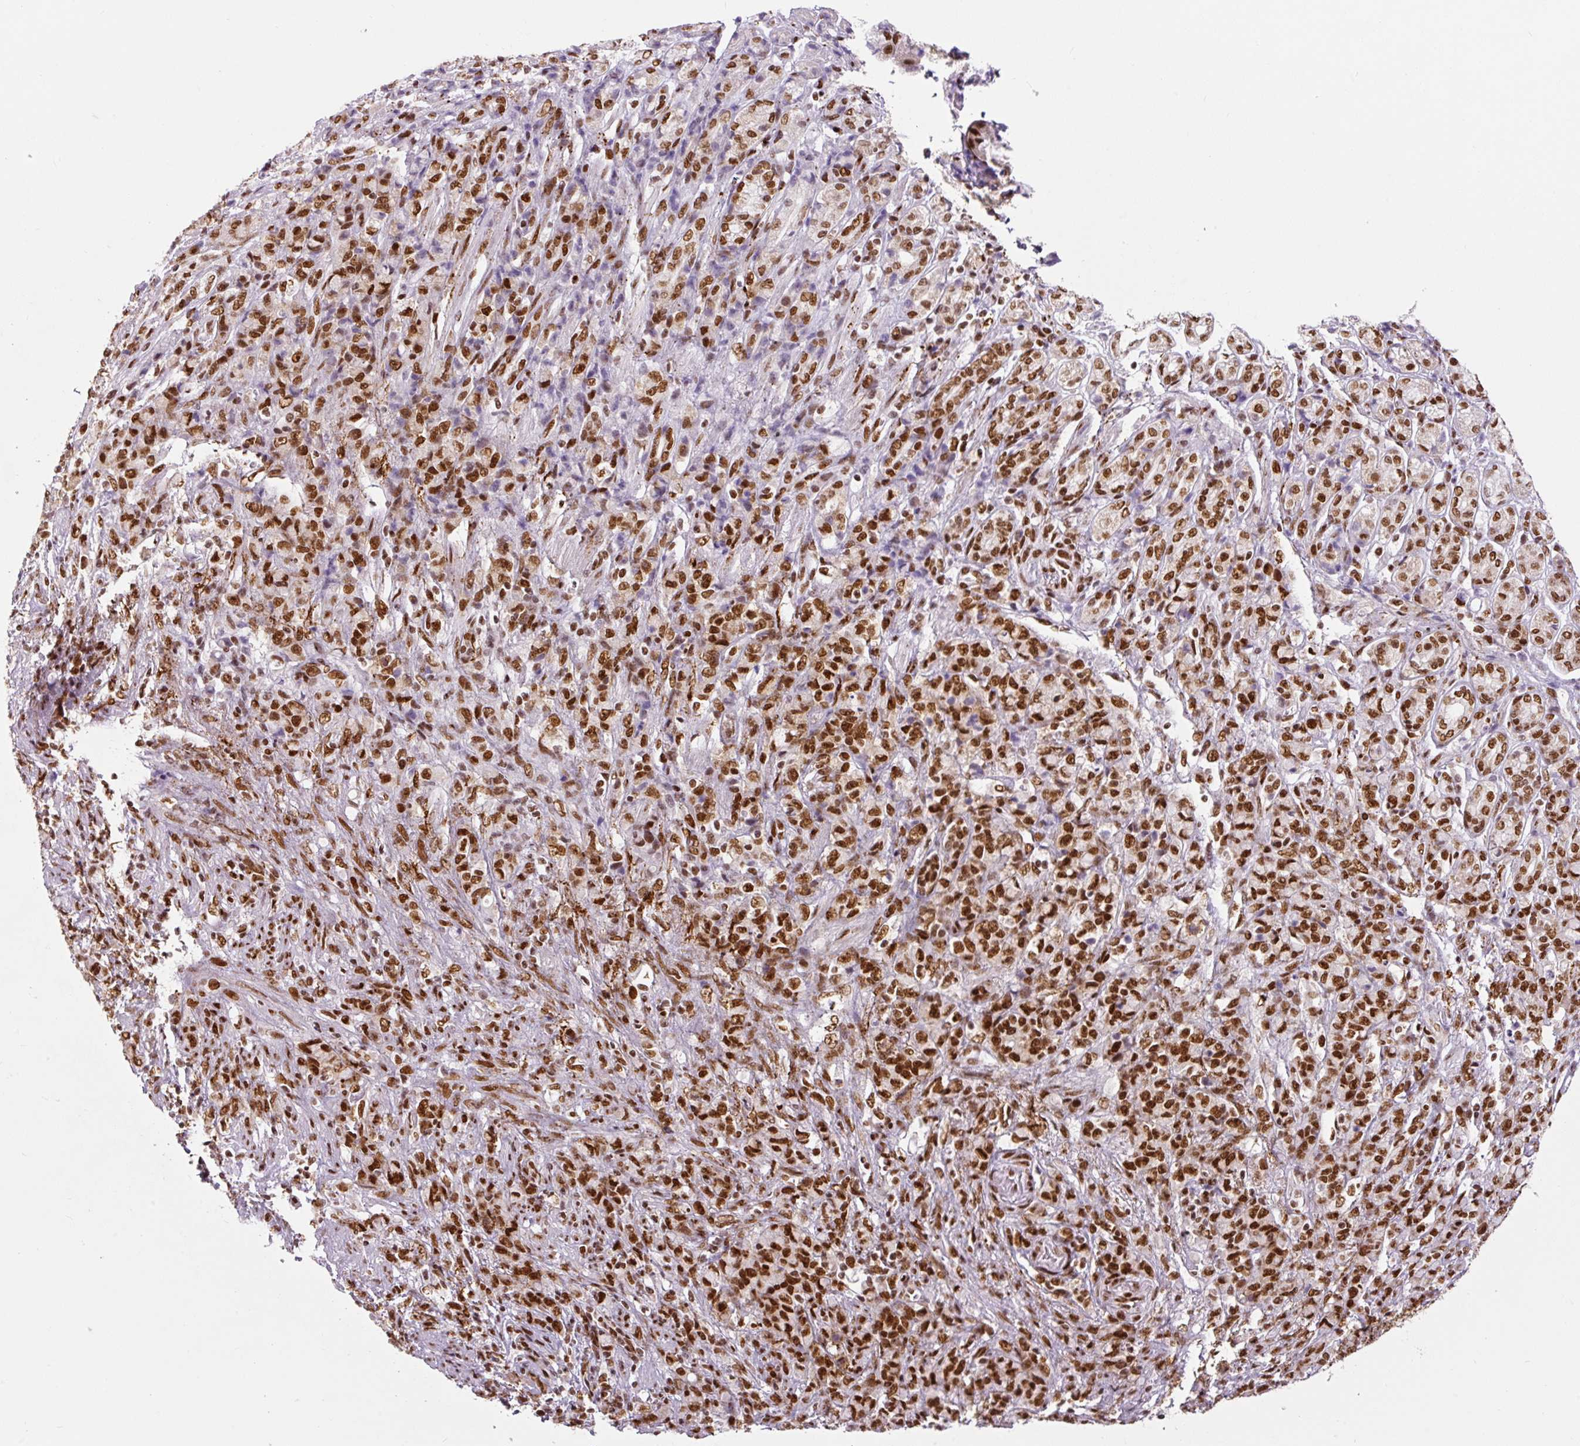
{"staining": {"intensity": "strong", "quantity": ">75%", "location": "nuclear"}, "tissue": "stomach cancer", "cell_type": "Tumor cells", "image_type": "cancer", "snomed": [{"axis": "morphology", "description": "Adenocarcinoma, NOS"}, {"axis": "topography", "description": "Stomach"}], "caption": "Protein expression analysis of stomach cancer (adenocarcinoma) reveals strong nuclear expression in approximately >75% of tumor cells.", "gene": "FUS", "patient": {"sex": "female", "age": 79}}